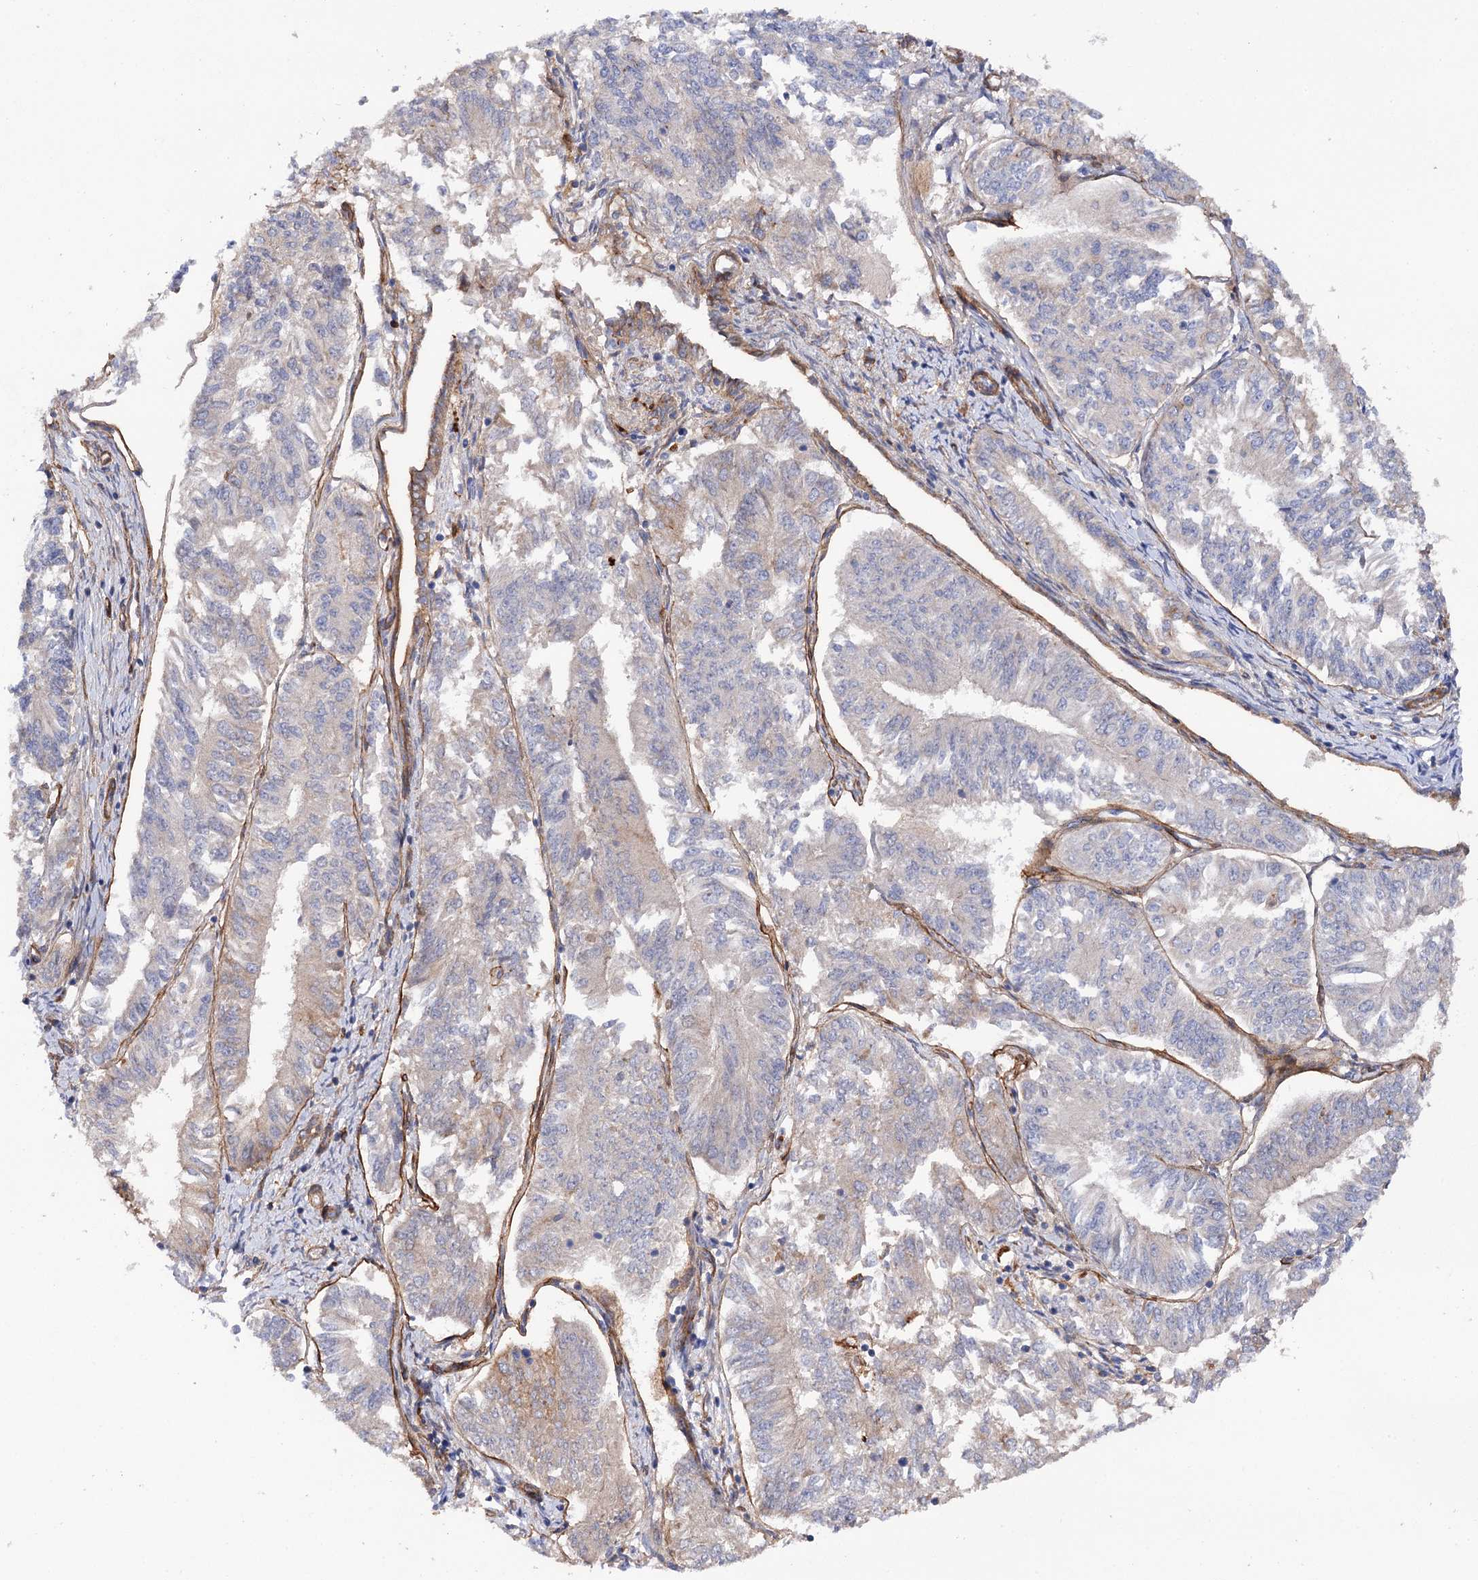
{"staining": {"intensity": "negative", "quantity": "none", "location": "none"}, "tissue": "endometrial cancer", "cell_type": "Tumor cells", "image_type": "cancer", "snomed": [{"axis": "morphology", "description": "Adenocarcinoma, NOS"}, {"axis": "topography", "description": "Endometrium"}], "caption": "The image displays no staining of tumor cells in adenocarcinoma (endometrial). Nuclei are stained in blue.", "gene": "CSAD", "patient": {"sex": "female", "age": 58}}